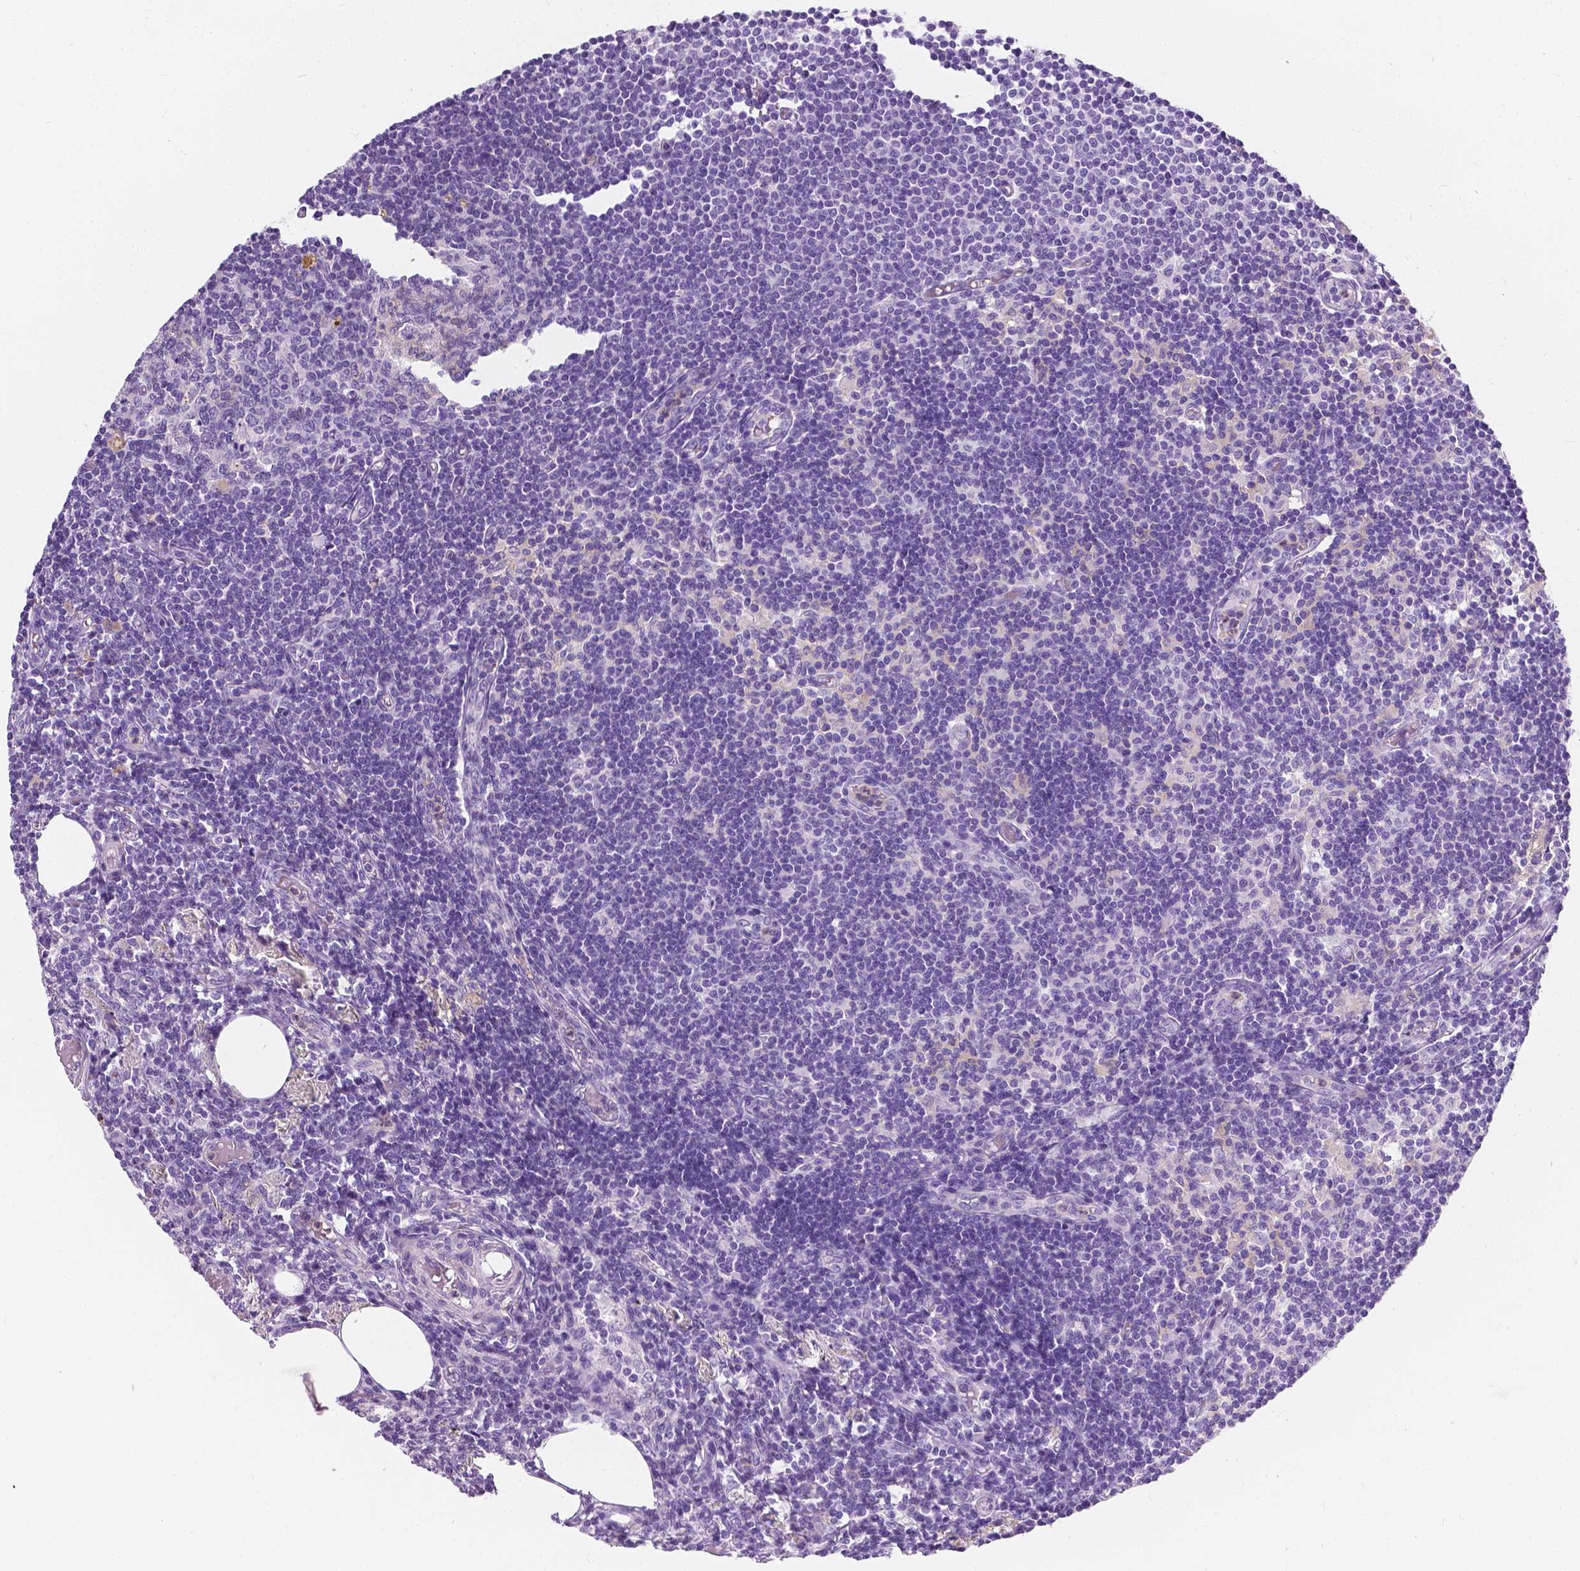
{"staining": {"intensity": "negative", "quantity": "none", "location": "none"}, "tissue": "lymph node", "cell_type": "Germinal center cells", "image_type": "normal", "snomed": [{"axis": "morphology", "description": "Normal tissue, NOS"}, {"axis": "topography", "description": "Lymph node"}], "caption": "Immunohistochemical staining of benign human lymph node shows no significant staining in germinal center cells.", "gene": "GNAO1", "patient": {"sex": "female", "age": 69}}